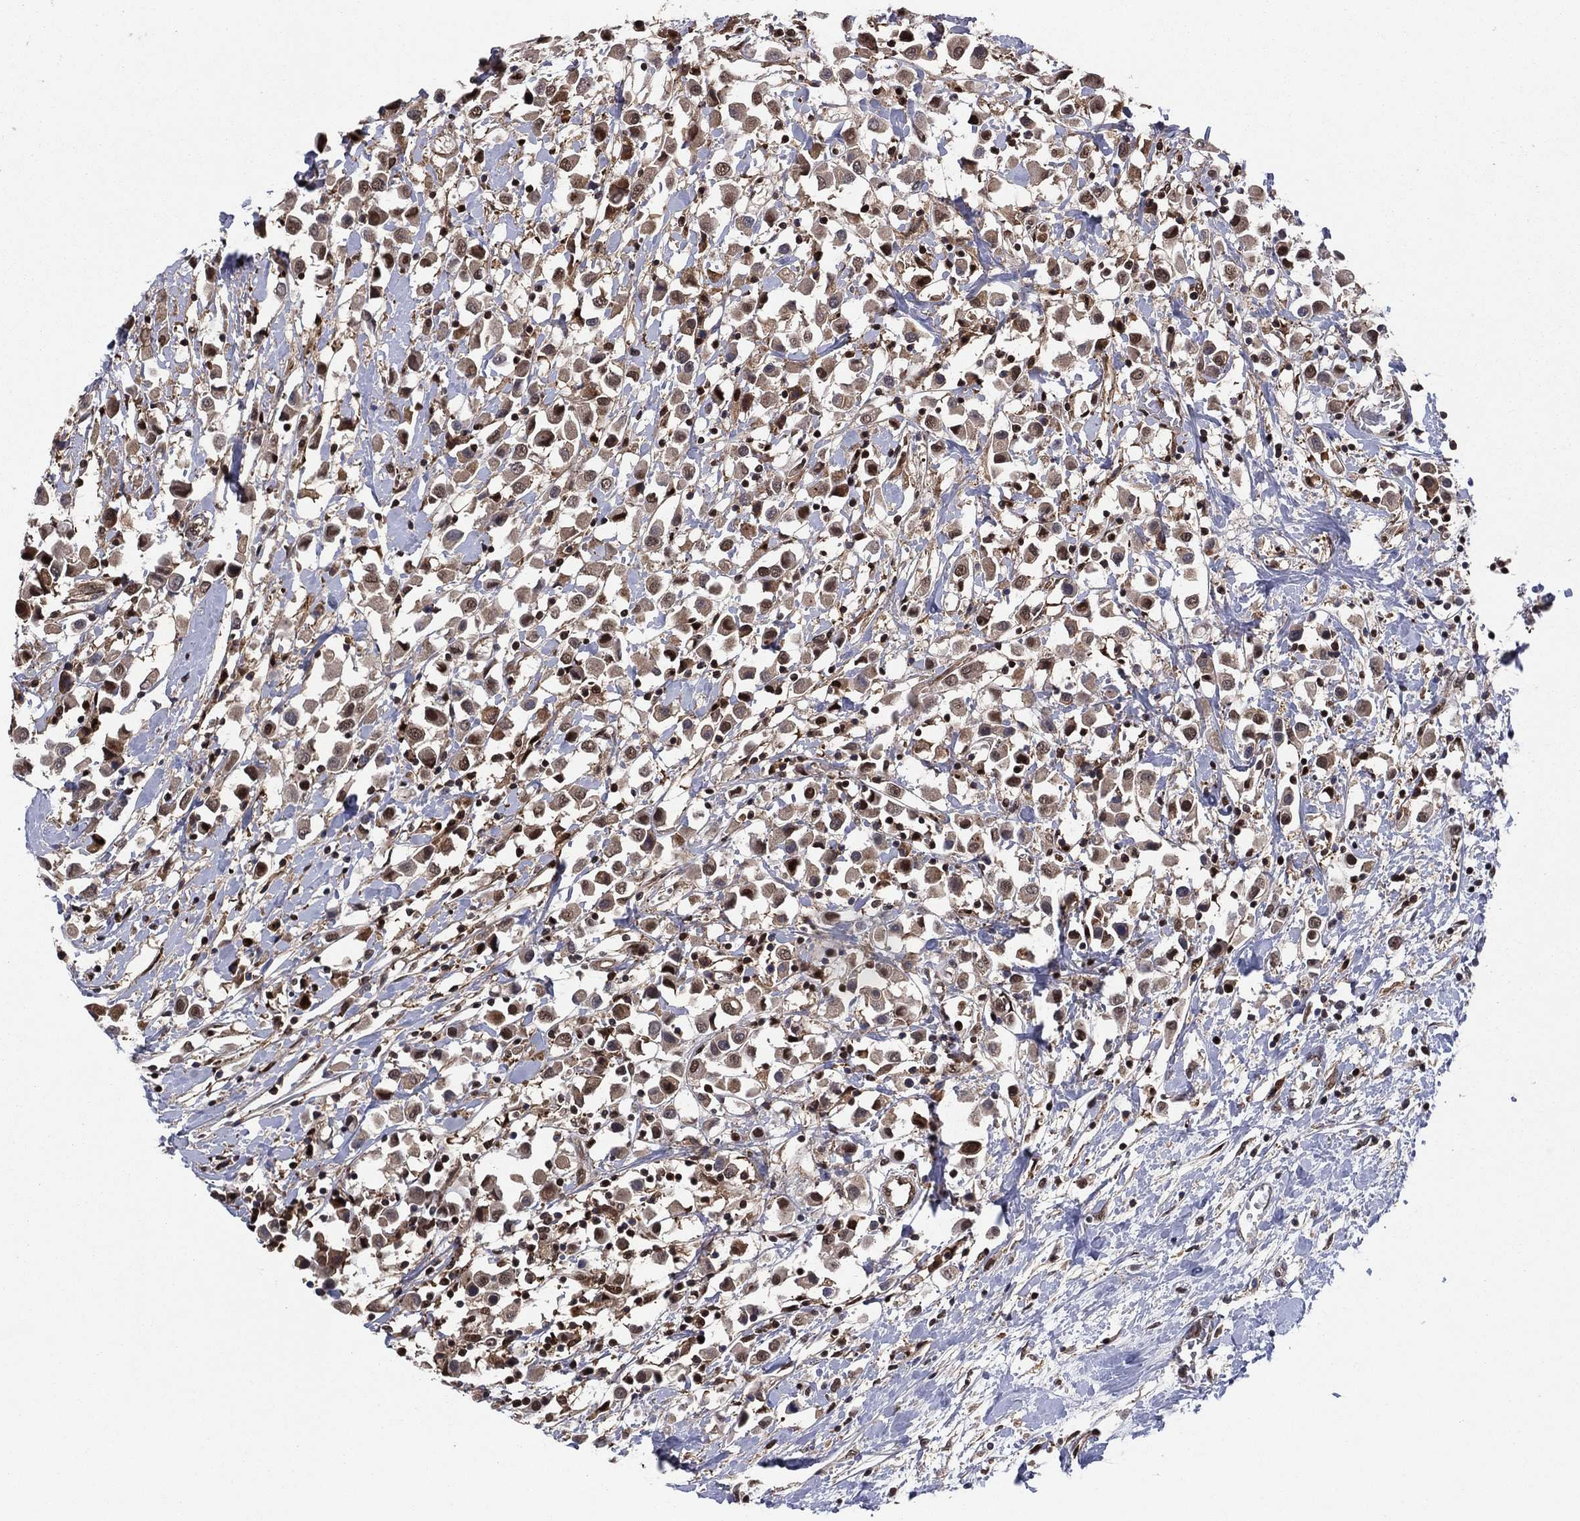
{"staining": {"intensity": "moderate", "quantity": "25%-75%", "location": "cytoplasmic/membranous,nuclear"}, "tissue": "breast cancer", "cell_type": "Tumor cells", "image_type": "cancer", "snomed": [{"axis": "morphology", "description": "Duct carcinoma"}, {"axis": "topography", "description": "Breast"}], "caption": "Intraductal carcinoma (breast) was stained to show a protein in brown. There is medium levels of moderate cytoplasmic/membranous and nuclear expression in approximately 25%-75% of tumor cells. (Stains: DAB in brown, nuclei in blue, Microscopy: brightfield microscopy at high magnification).", "gene": "ICOSLG", "patient": {"sex": "female", "age": 61}}